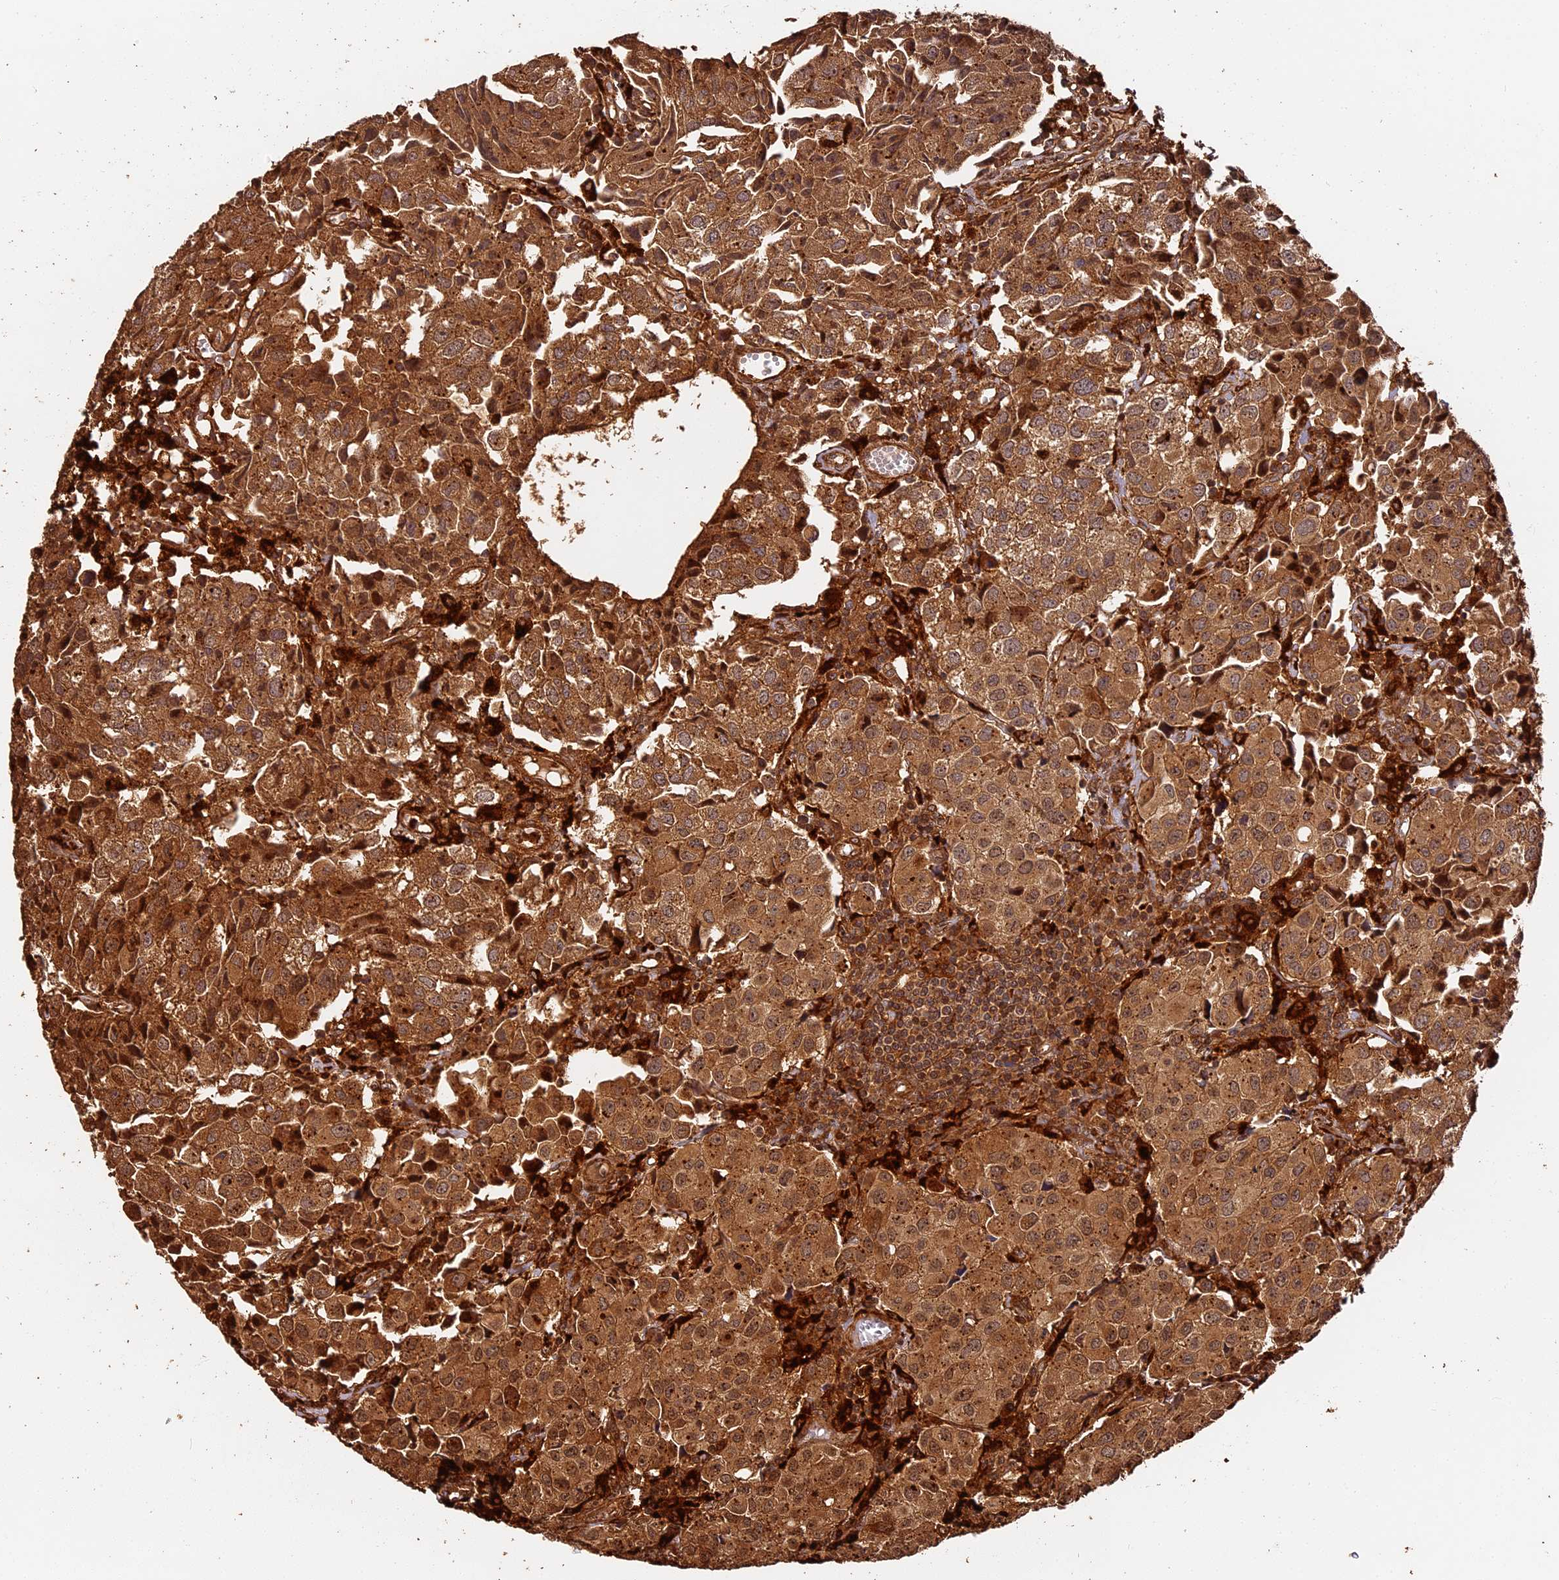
{"staining": {"intensity": "moderate", "quantity": ">75%", "location": "cytoplasmic/membranous,nuclear"}, "tissue": "urothelial cancer", "cell_type": "Tumor cells", "image_type": "cancer", "snomed": [{"axis": "morphology", "description": "Urothelial carcinoma, High grade"}, {"axis": "topography", "description": "Urinary bladder"}], "caption": "Moderate cytoplasmic/membranous and nuclear positivity is seen in about >75% of tumor cells in urothelial cancer. The staining is performed using DAB (3,3'-diaminobenzidine) brown chromogen to label protein expression. The nuclei are counter-stained blue using hematoxylin.", "gene": "MMP15", "patient": {"sex": "female", "age": 75}}